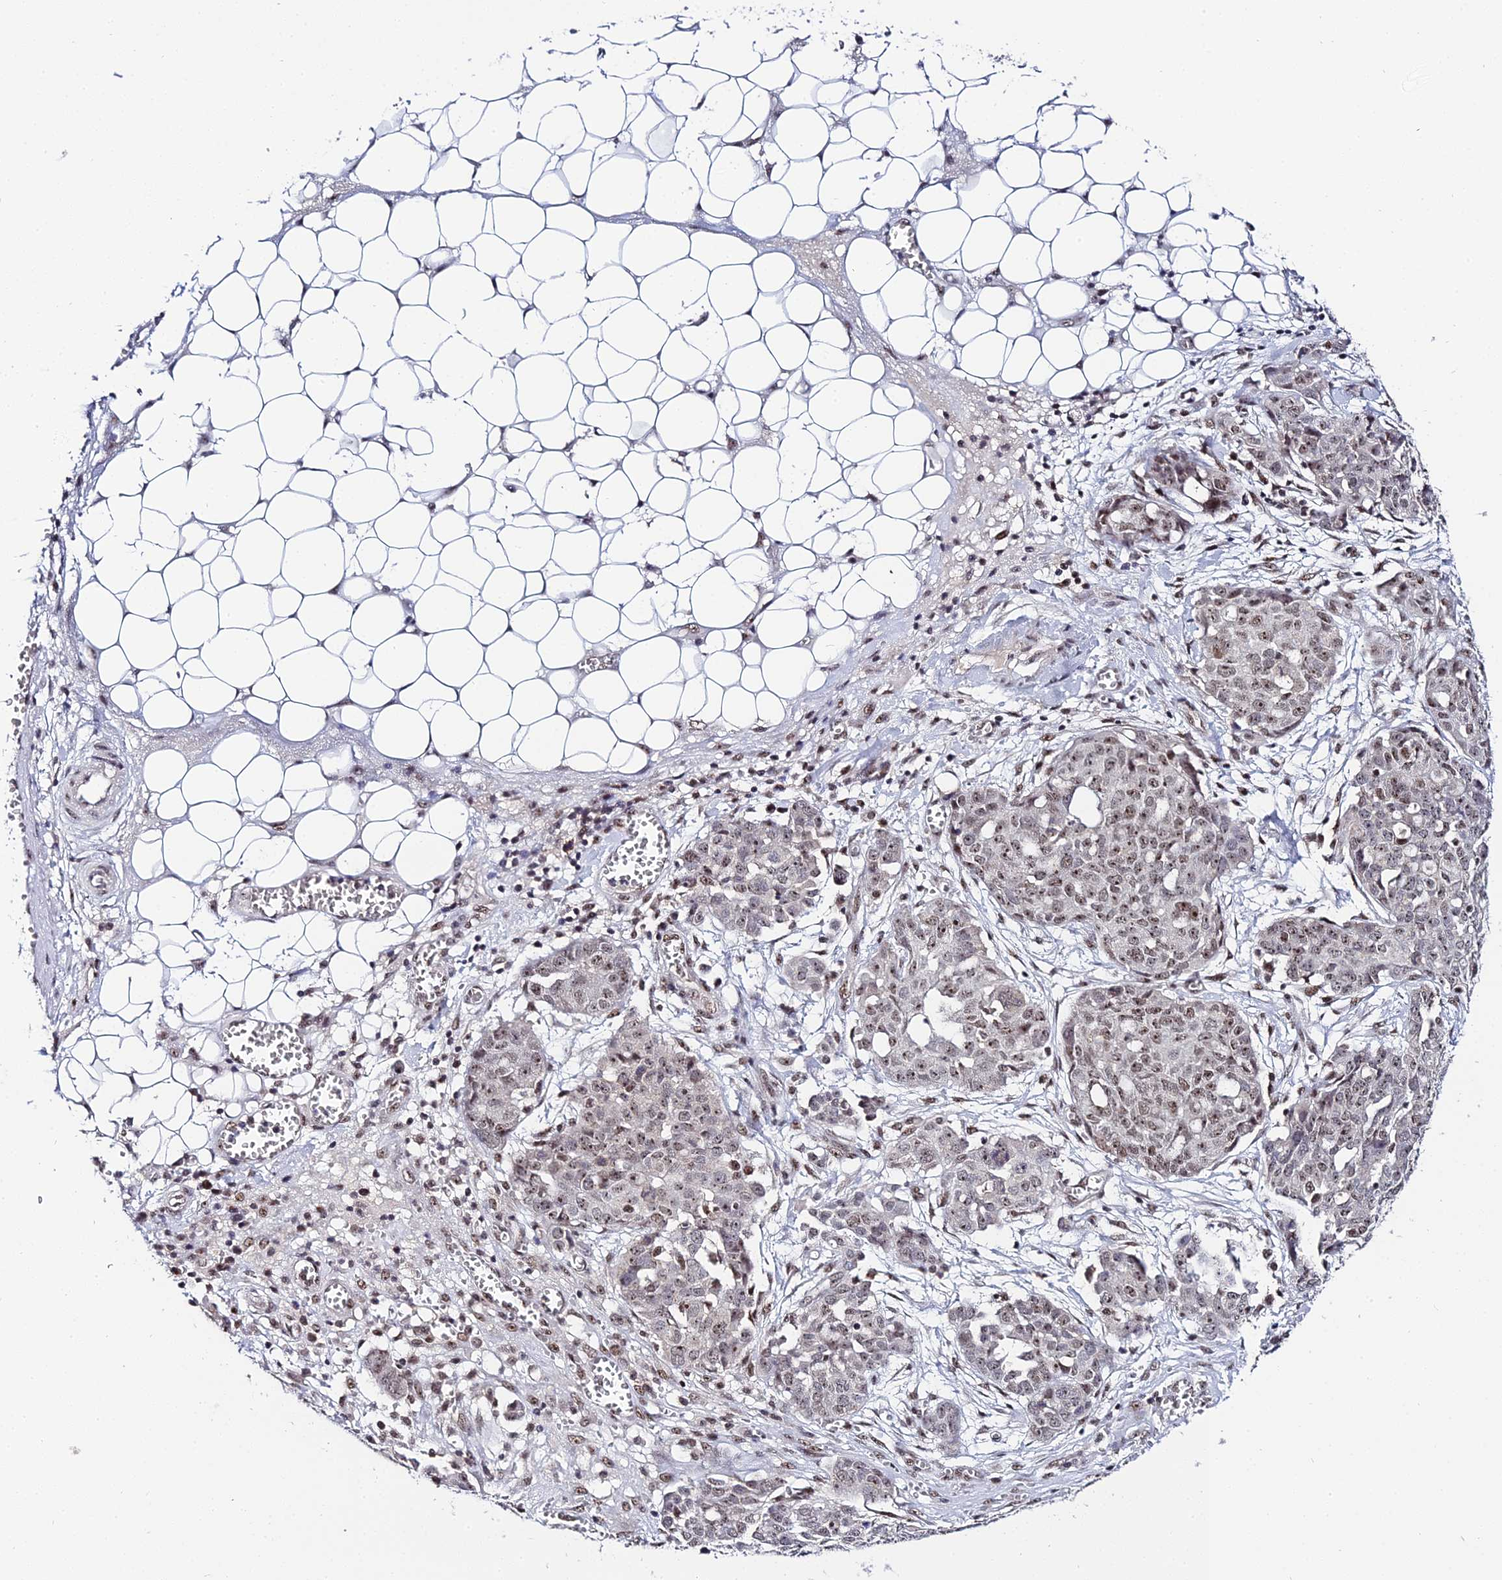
{"staining": {"intensity": "moderate", "quantity": ">75%", "location": "nuclear"}, "tissue": "ovarian cancer", "cell_type": "Tumor cells", "image_type": "cancer", "snomed": [{"axis": "morphology", "description": "Cystadenocarcinoma, serous, NOS"}, {"axis": "topography", "description": "Soft tissue"}, {"axis": "topography", "description": "Ovary"}], "caption": "High-magnification brightfield microscopy of ovarian cancer (serous cystadenocarcinoma) stained with DAB (brown) and counterstained with hematoxylin (blue). tumor cells exhibit moderate nuclear positivity is appreciated in about>75% of cells. The staining is performed using DAB brown chromogen to label protein expression. The nuclei are counter-stained blue using hematoxylin.", "gene": "EXOSC3", "patient": {"sex": "female", "age": 57}}